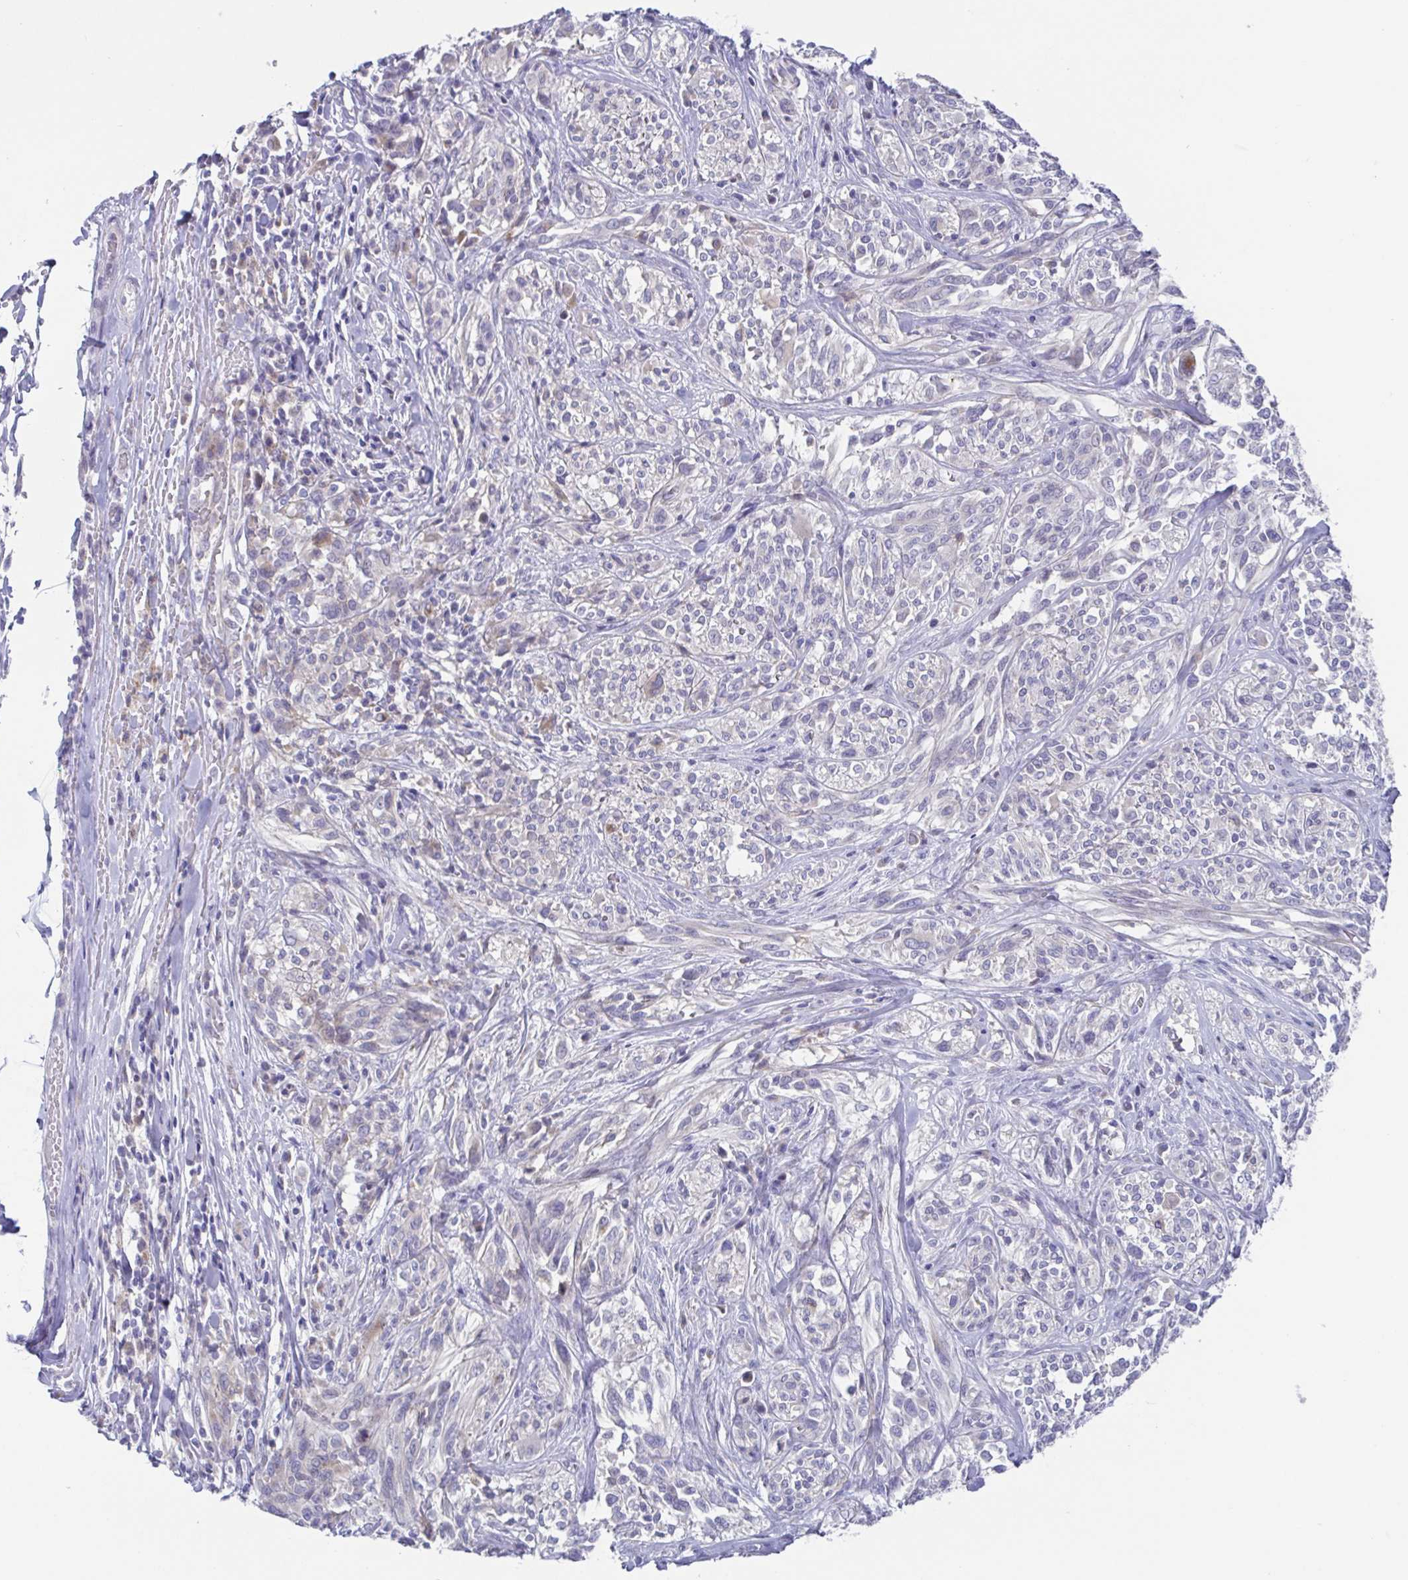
{"staining": {"intensity": "negative", "quantity": "none", "location": "none"}, "tissue": "melanoma", "cell_type": "Tumor cells", "image_type": "cancer", "snomed": [{"axis": "morphology", "description": "Malignant melanoma, NOS"}, {"axis": "topography", "description": "Skin"}], "caption": "DAB immunohistochemical staining of melanoma reveals no significant positivity in tumor cells. (Brightfield microscopy of DAB (3,3'-diaminobenzidine) immunohistochemistry at high magnification).", "gene": "RDH11", "patient": {"sex": "female", "age": 91}}